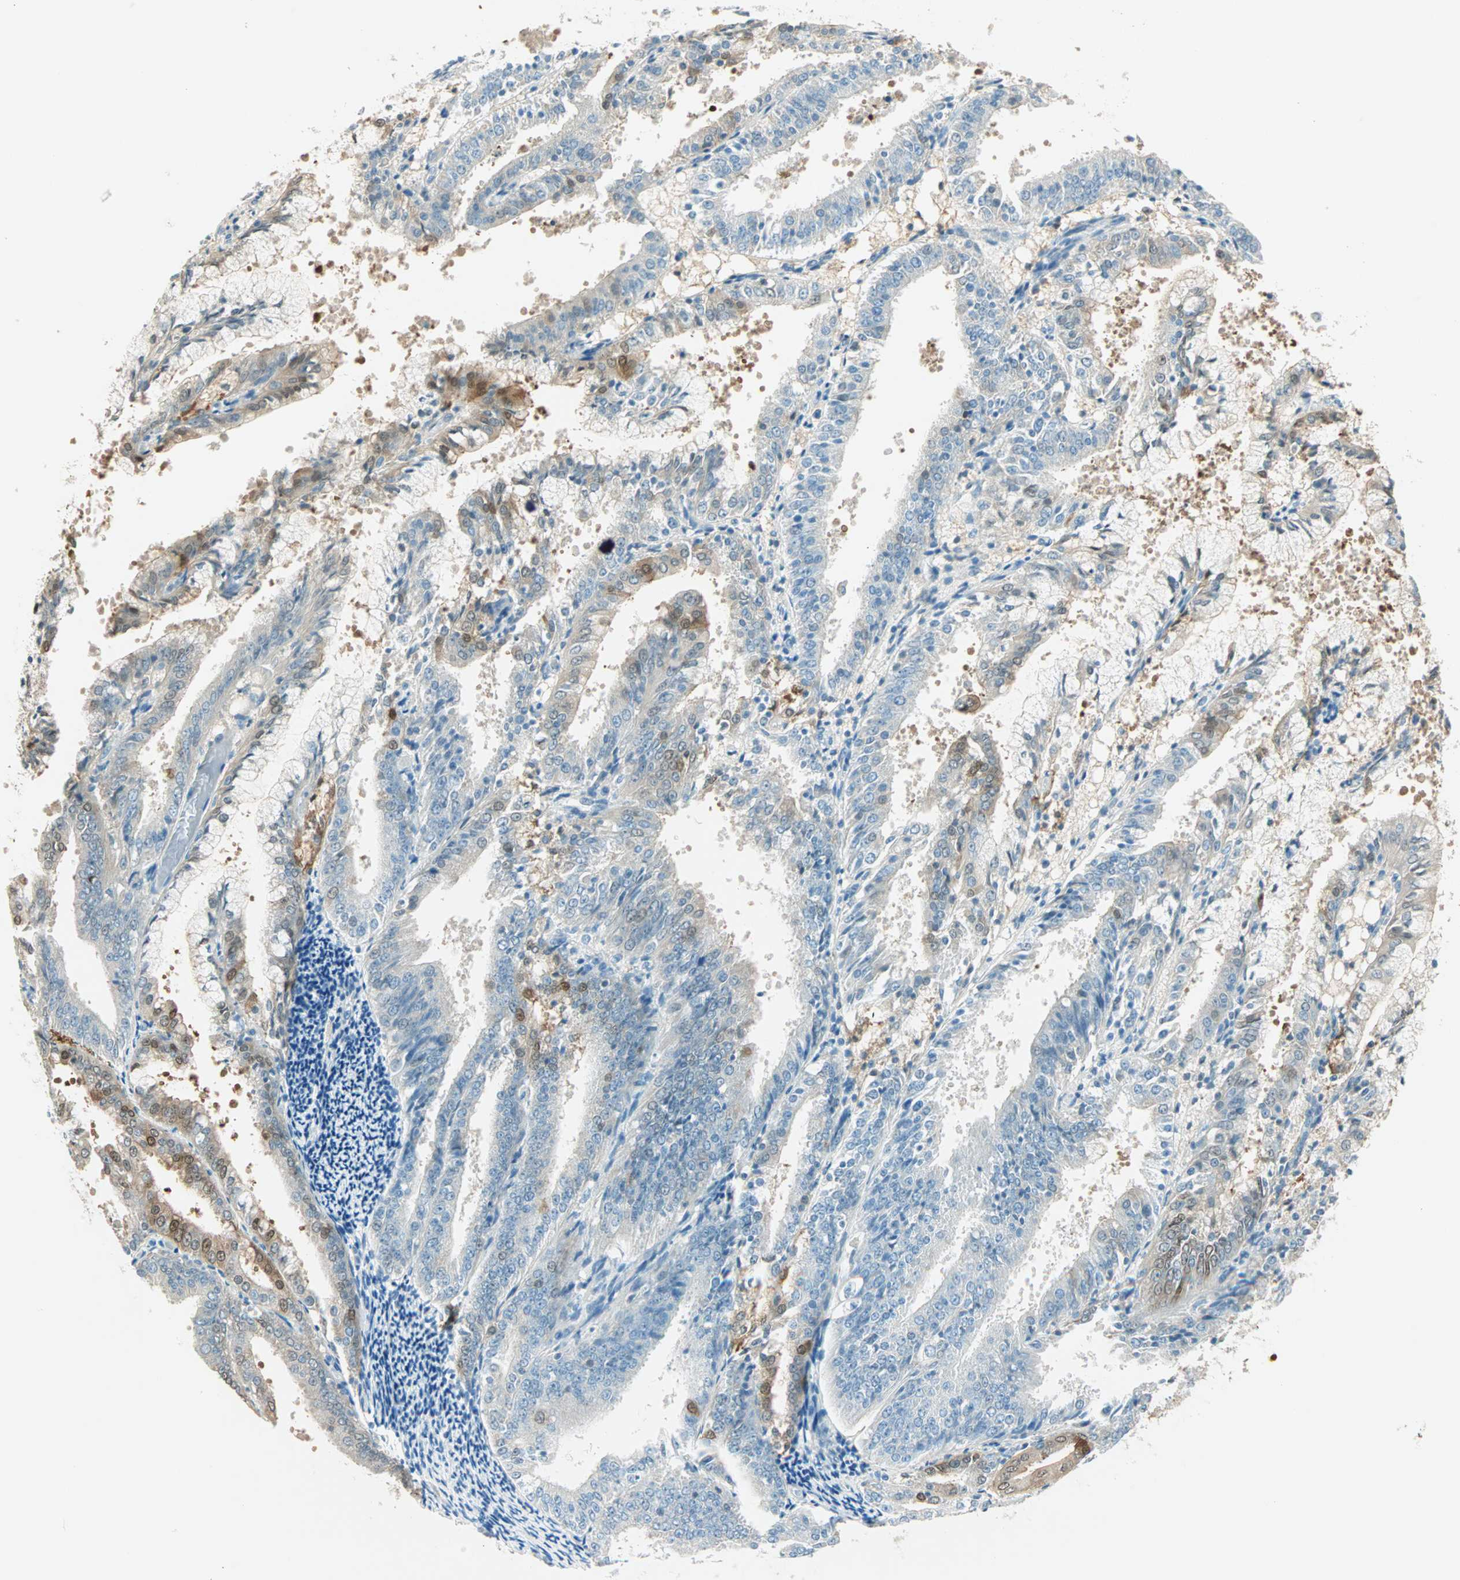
{"staining": {"intensity": "moderate", "quantity": "25%-75%", "location": "cytoplasmic/membranous,nuclear"}, "tissue": "endometrial cancer", "cell_type": "Tumor cells", "image_type": "cancer", "snomed": [{"axis": "morphology", "description": "Adenocarcinoma, NOS"}, {"axis": "topography", "description": "Endometrium"}], "caption": "High-magnification brightfield microscopy of adenocarcinoma (endometrial) stained with DAB (3,3'-diaminobenzidine) (brown) and counterstained with hematoxylin (blue). tumor cells exhibit moderate cytoplasmic/membranous and nuclear expression is identified in about25%-75% of cells.", "gene": "S100A1", "patient": {"sex": "female", "age": 63}}